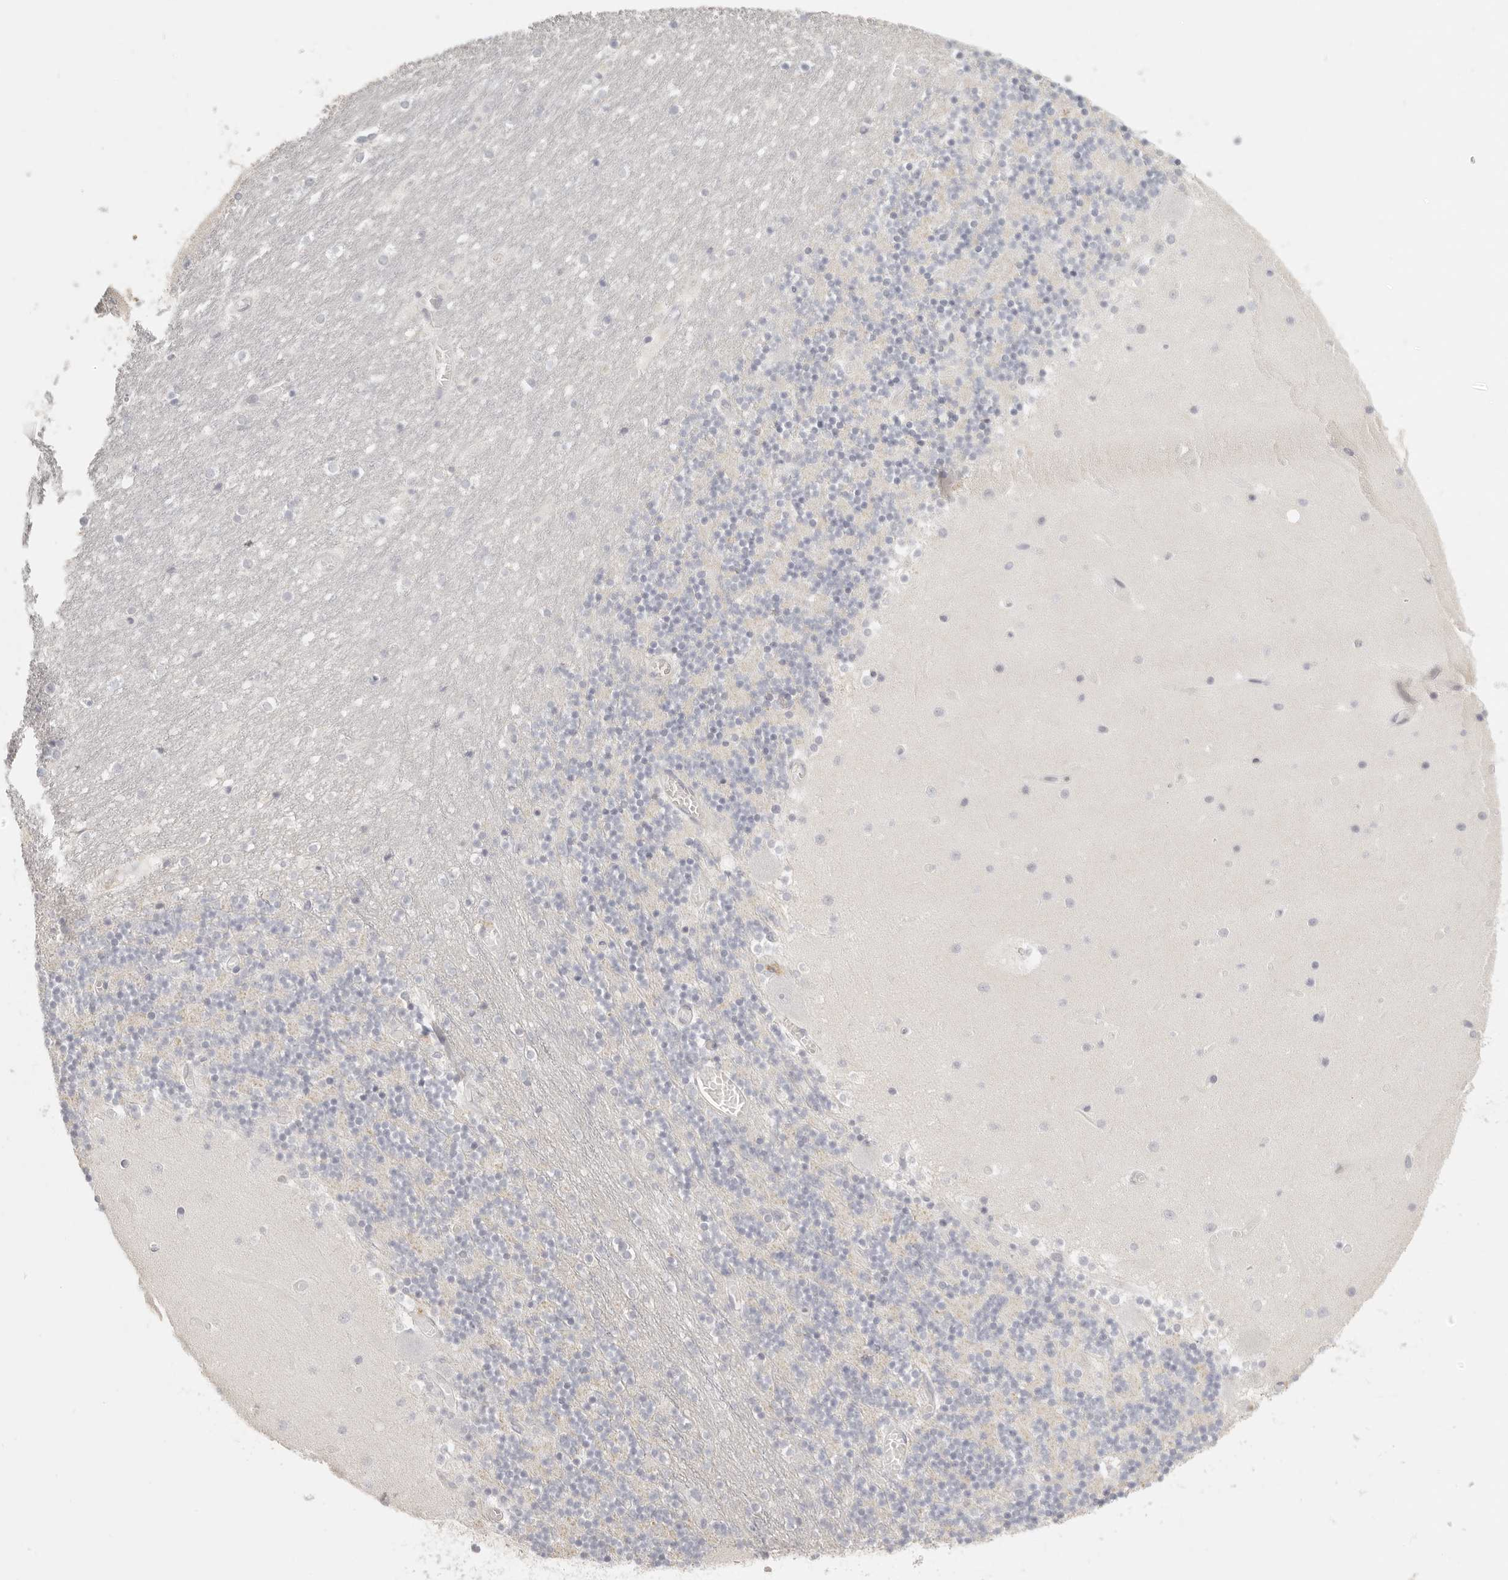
{"staining": {"intensity": "negative", "quantity": "none", "location": "none"}, "tissue": "cerebellum", "cell_type": "Cells in granular layer", "image_type": "normal", "snomed": [{"axis": "morphology", "description": "Normal tissue, NOS"}, {"axis": "topography", "description": "Cerebellum"}], "caption": "Immunohistochemistry histopathology image of normal cerebellum: human cerebellum stained with DAB exhibits no significant protein staining in cells in granular layer. The staining is performed using DAB brown chromogen with nuclei counter-stained in using hematoxylin.", "gene": "RXFP1", "patient": {"sex": "female", "age": 28}}